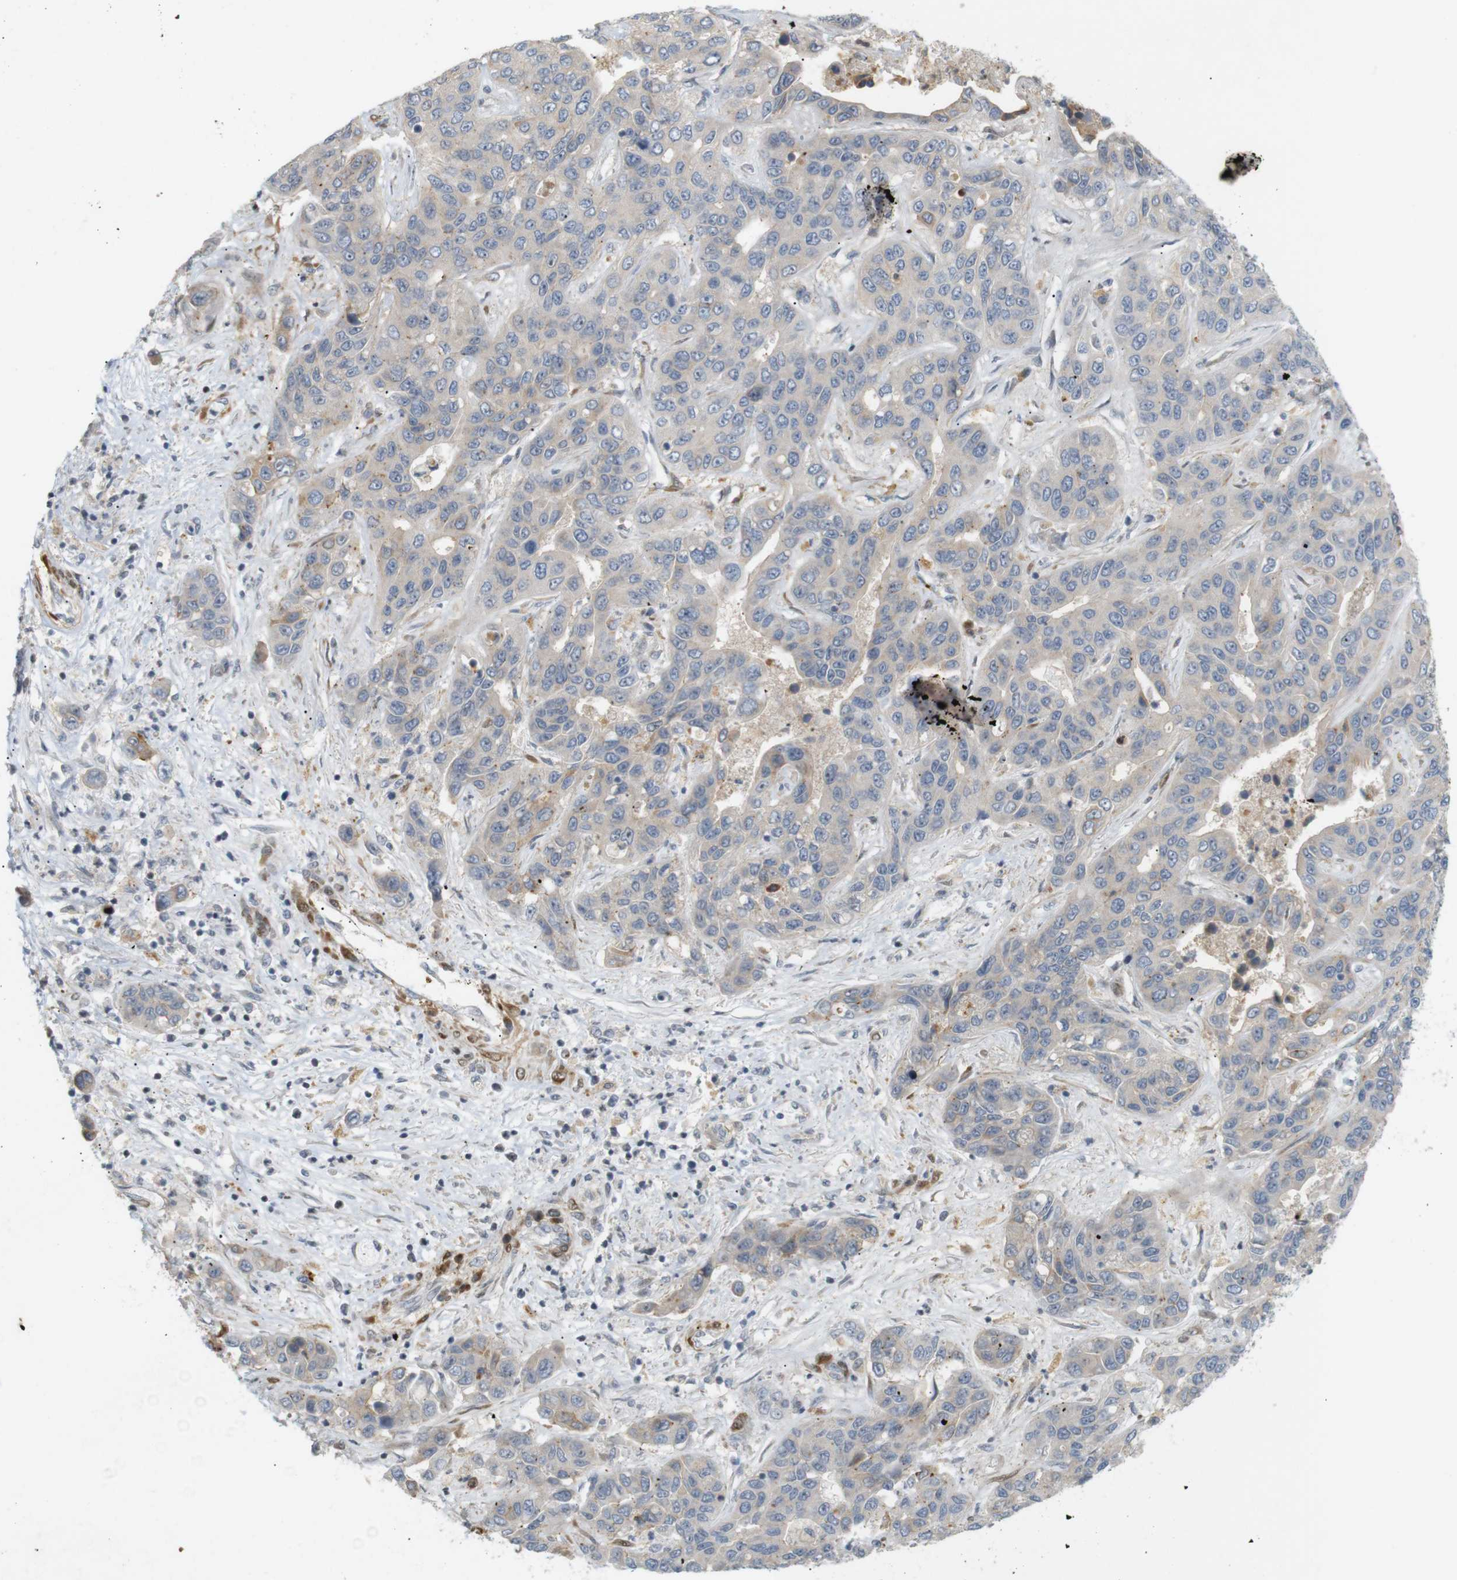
{"staining": {"intensity": "weak", "quantity": "<25%", "location": "cytoplasmic/membranous"}, "tissue": "liver cancer", "cell_type": "Tumor cells", "image_type": "cancer", "snomed": [{"axis": "morphology", "description": "Cholangiocarcinoma"}, {"axis": "topography", "description": "Liver"}], "caption": "Immunohistochemistry (IHC) photomicrograph of cholangiocarcinoma (liver) stained for a protein (brown), which demonstrates no positivity in tumor cells. (Brightfield microscopy of DAB immunohistochemistry (IHC) at high magnification).", "gene": "PPP1R14A", "patient": {"sex": "female", "age": 52}}